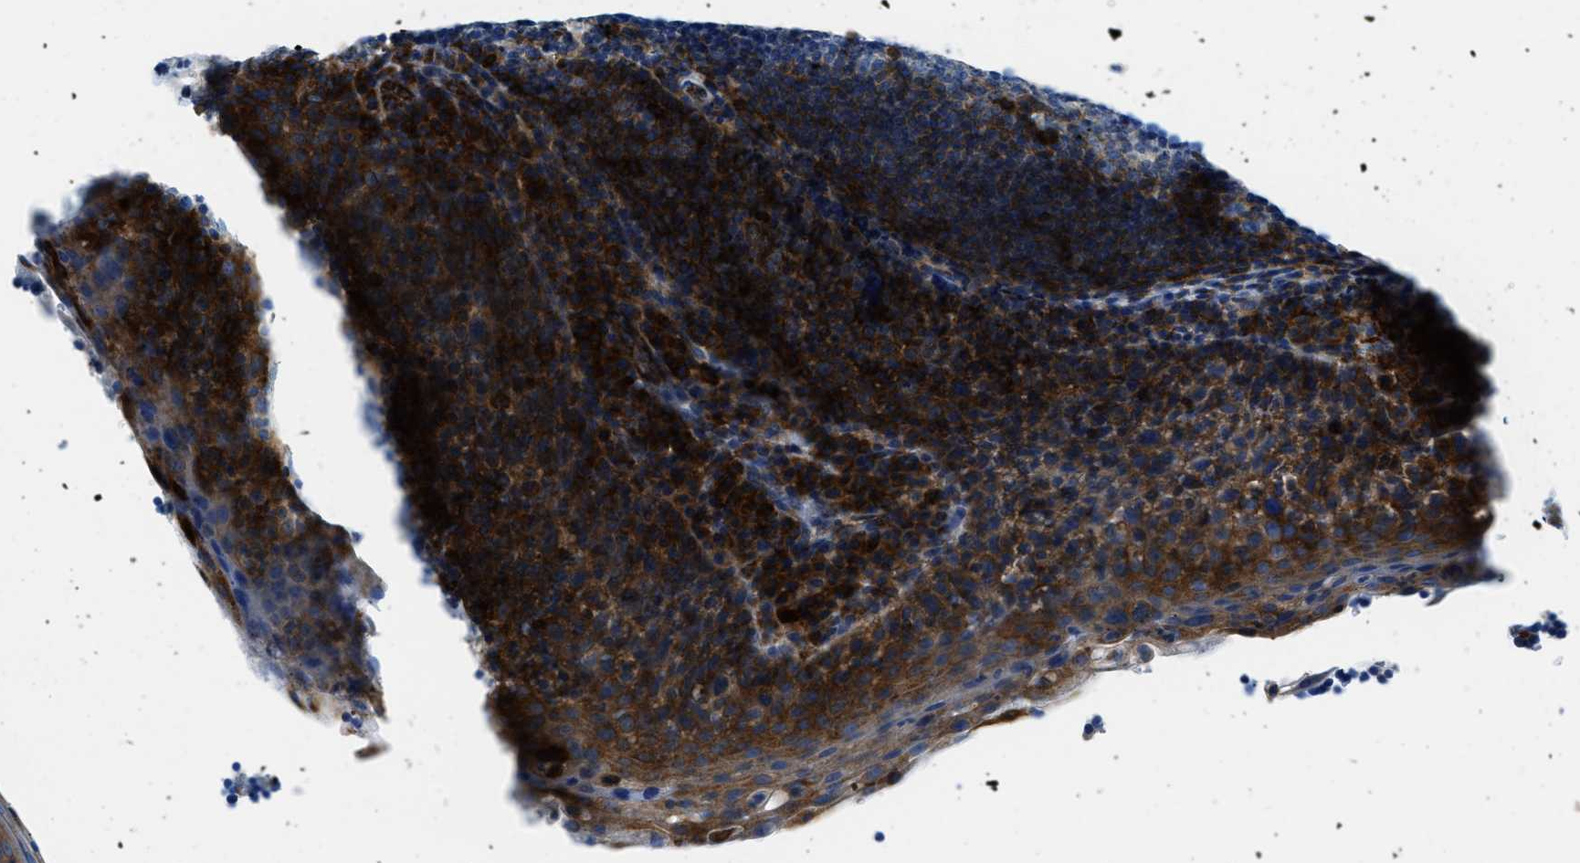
{"staining": {"intensity": "moderate", "quantity": "25%-75%", "location": "cytoplasmic/membranous"}, "tissue": "tonsil", "cell_type": "Germinal center cells", "image_type": "normal", "snomed": [{"axis": "morphology", "description": "Normal tissue, NOS"}, {"axis": "topography", "description": "Tonsil"}], "caption": "Tonsil stained with IHC exhibits moderate cytoplasmic/membranous positivity in approximately 25%-75% of germinal center cells.", "gene": "CUTA", "patient": {"sex": "male", "age": 17}}